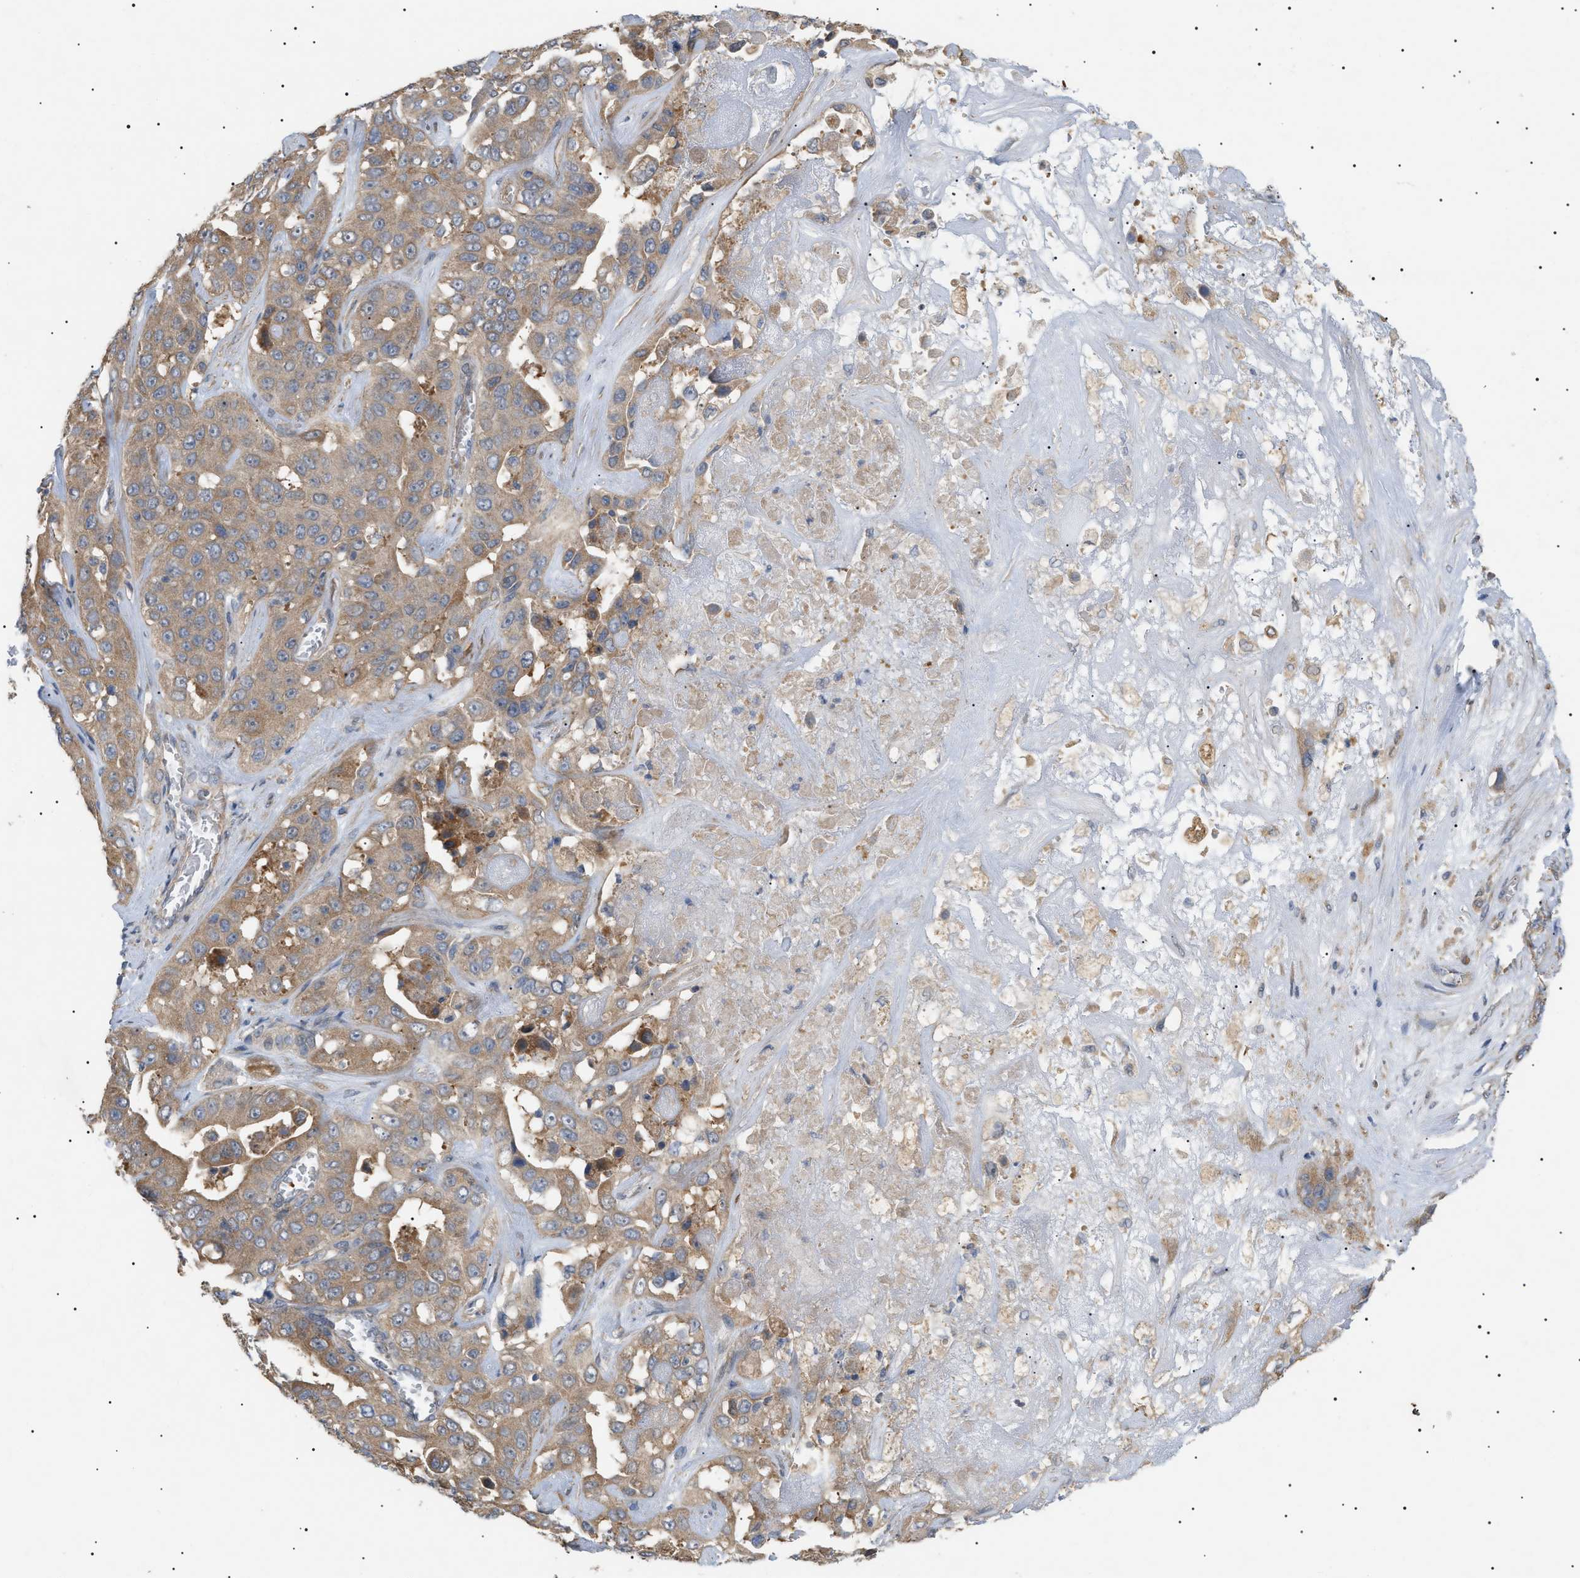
{"staining": {"intensity": "weak", "quantity": ">75%", "location": "cytoplasmic/membranous"}, "tissue": "liver cancer", "cell_type": "Tumor cells", "image_type": "cancer", "snomed": [{"axis": "morphology", "description": "Cholangiocarcinoma"}, {"axis": "topography", "description": "Liver"}], "caption": "Protein staining of liver cancer tissue shows weak cytoplasmic/membranous expression in about >75% of tumor cells.", "gene": "IRS2", "patient": {"sex": "female", "age": 52}}